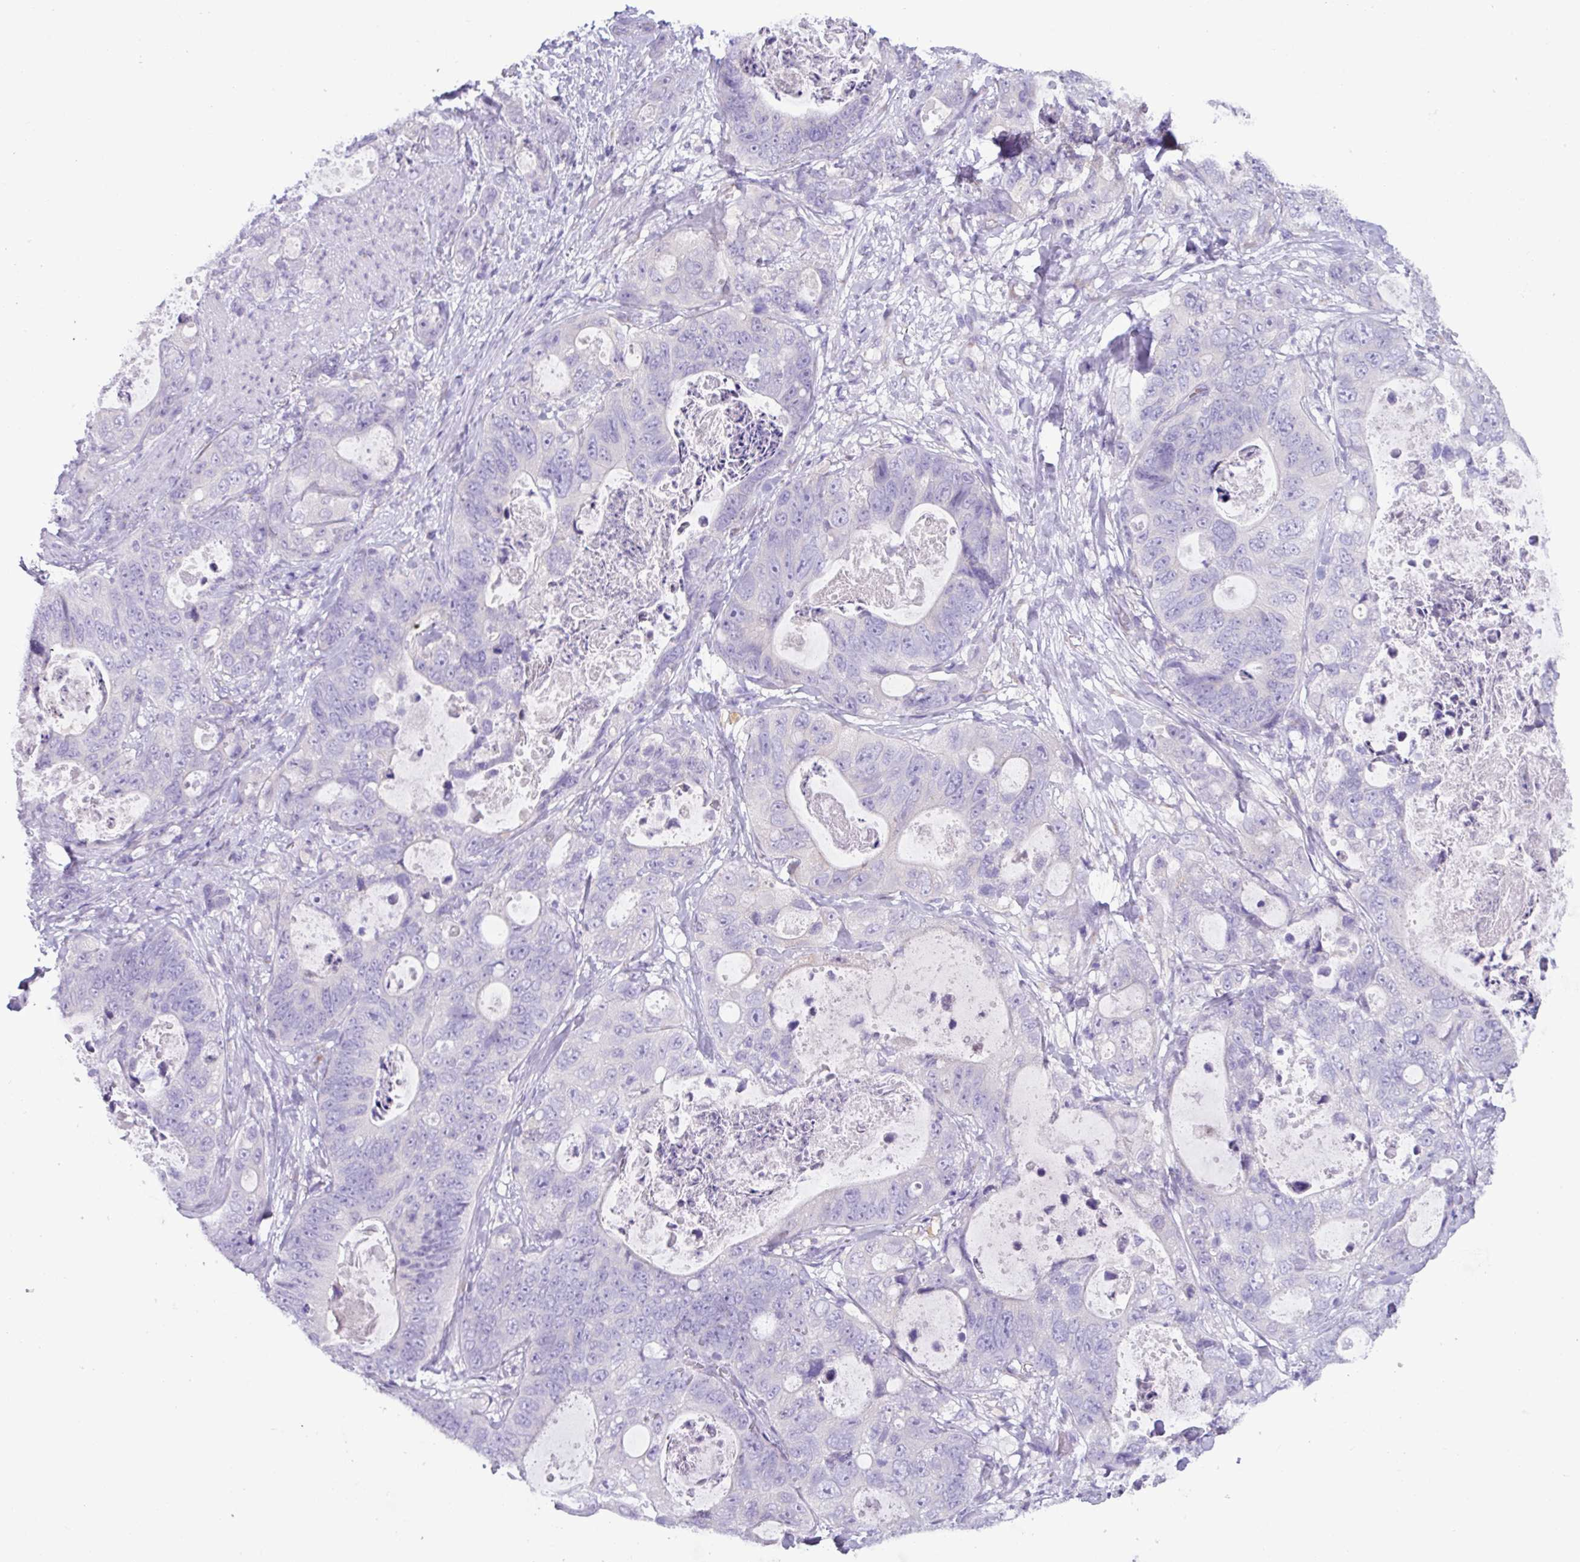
{"staining": {"intensity": "negative", "quantity": "none", "location": "none"}, "tissue": "stomach cancer", "cell_type": "Tumor cells", "image_type": "cancer", "snomed": [{"axis": "morphology", "description": "Normal tissue, NOS"}, {"axis": "morphology", "description": "Adenocarcinoma, NOS"}, {"axis": "topography", "description": "Stomach"}], "caption": "A micrograph of human adenocarcinoma (stomach) is negative for staining in tumor cells.", "gene": "STIMATE", "patient": {"sex": "female", "age": 89}}